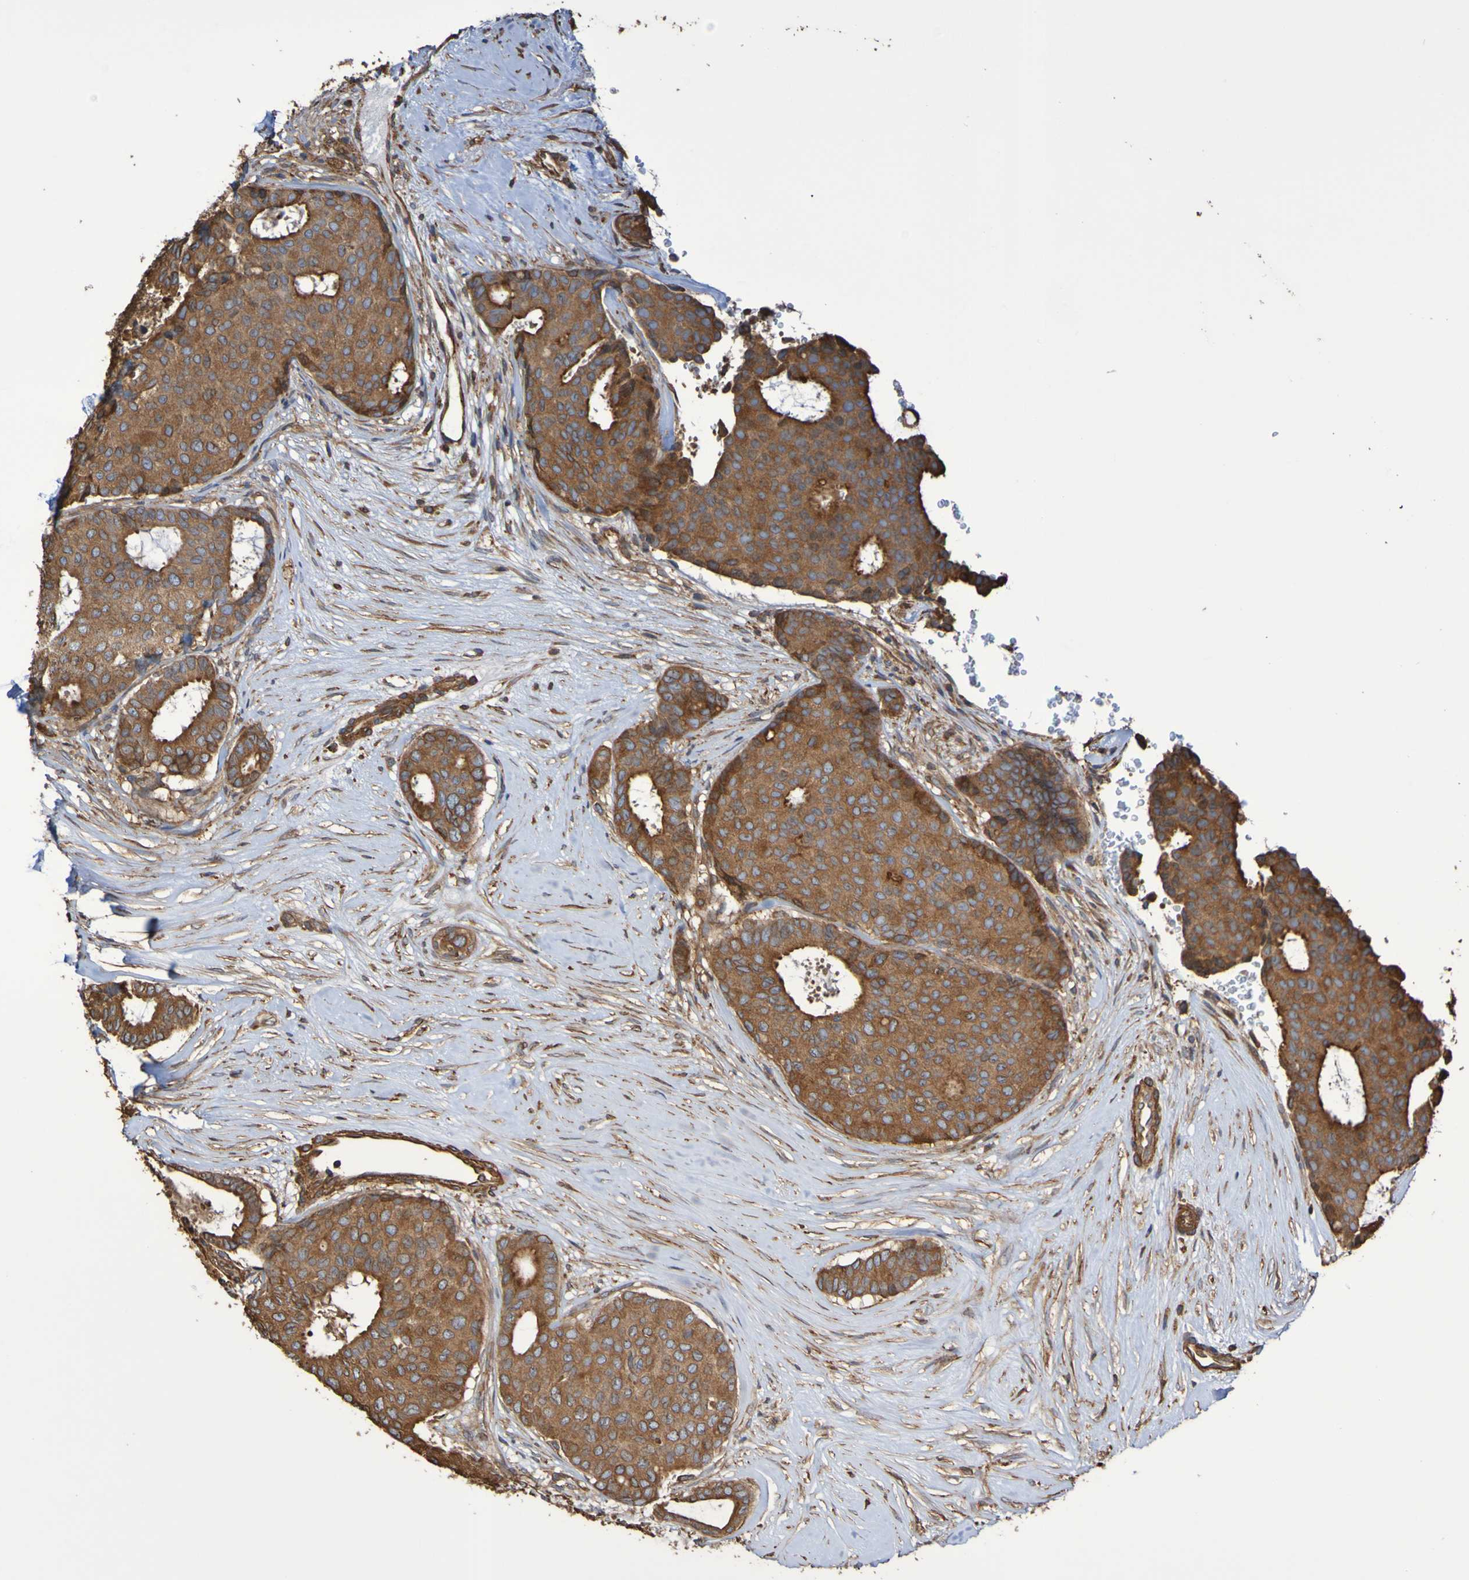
{"staining": {"intensity": "moderate", "quantity": ">75%", "location": "cytoplasmic/membranous"}, "tissue": "breast cancer", "cell_type": "Tumor cells", "image_type": "cancer", "snomed": [{"axis": "morphology", "description": "Duct carcinoma"}, {"axis": "topography", "description": "Breast"}], "caption": "Breast cancer stained for a protein (brown) displays moderate cytoplasmic/membranous positive staining in approximately >75% of tumor cells.", "gene": "RAB11A", "patient": {"sex": "female", "age": 75}}